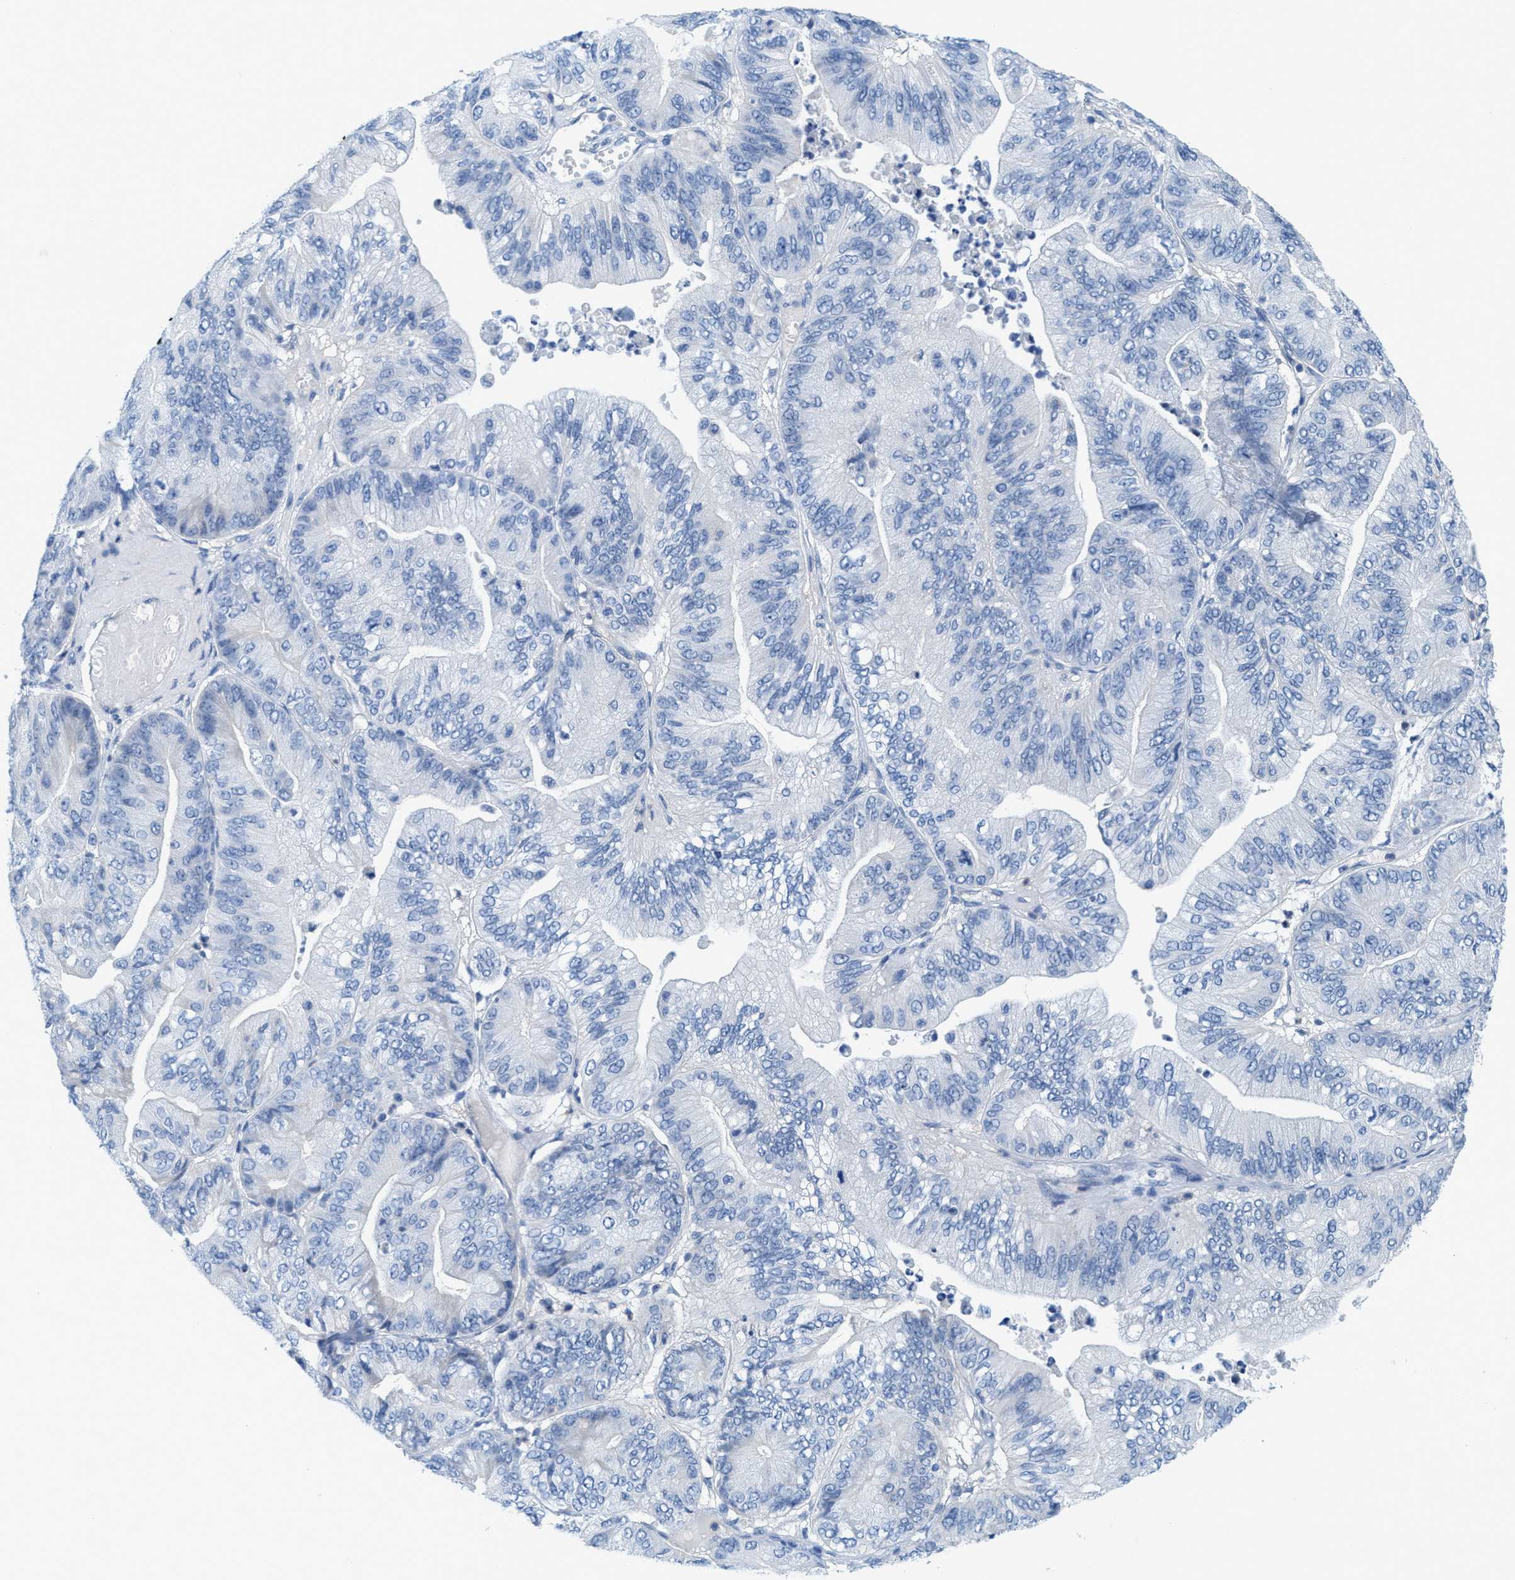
{"staining": {"intensity": "negative", "quantity": "none", "location": "none"}, "tissue": "ovarian cancer", "cell_type": "Tumor cells", "image_type": "cancer", "snomed": [{"axis": "morphology", "description": "Cystadenocarcinoma, mucinous, NOS"}, {"axis": "topography", "description": "Ovary"}], "caption": "High power microscopy histopathology image of an IHC histopathology image of mucinous cystadenocarcinoma (ovarian), revealing no significant staining in tumor cells. (Stains: DAB immunohistochemistry (IHC) with hematoxylin counter stain, Microscopy: brightfield microscopy at high magnification).", "gene": "CPA2", "patient": {"sex": "female", "age": 61}}